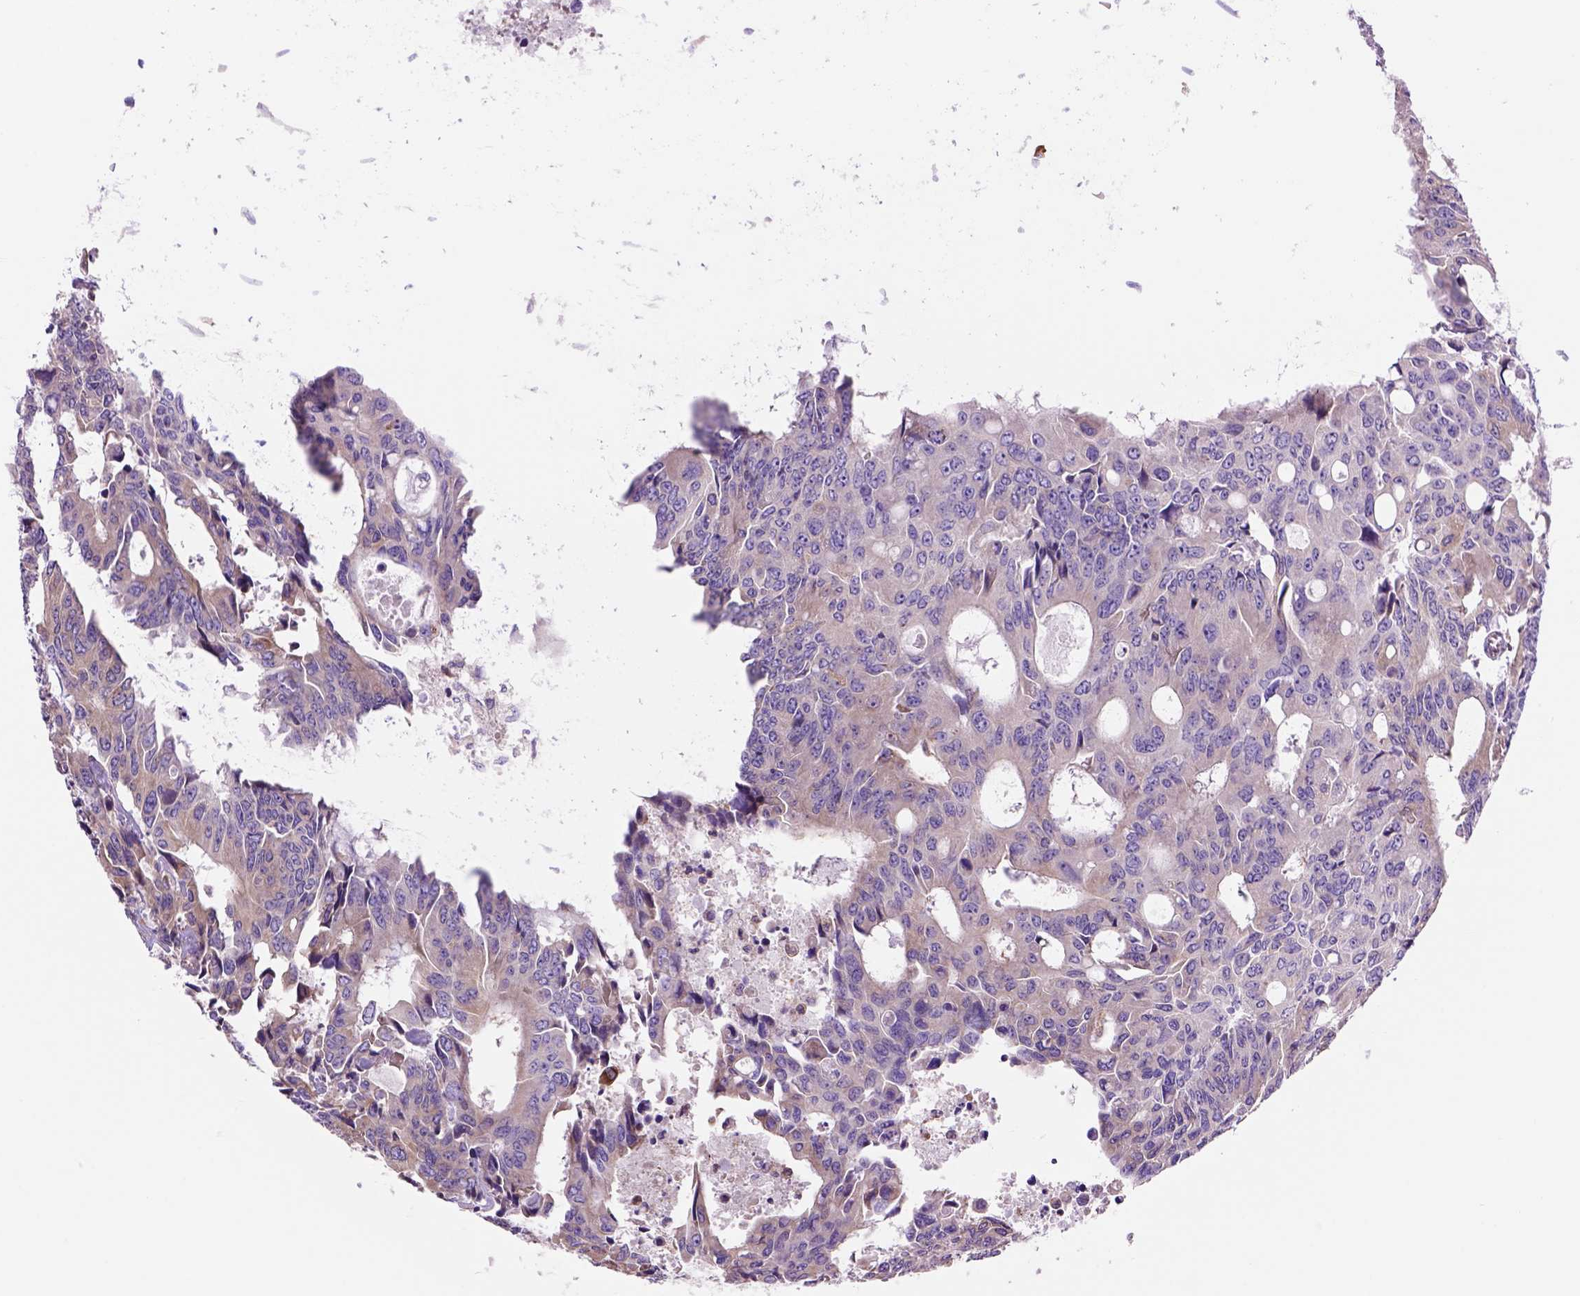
{"staining": {"intensity": "weak", "quantity": ">75%", "location": "cytoplasmic/membranous"}, "tissue": "colorectal cancer", "cell_type": "Tumor cells", "image_type": "cancer", "snomed": [{"axis": "morphology", "description": "Adenocarcinoma, NOS"}, {"axis": "topography", "description": "Rectum"}], "caption": "Tumor cells show low levels of weak cytoplasmic/membranous expression in about >75% of cells in colorectal adenocarcinoma. The protein of interest is stained brown, and the nuclei are stained in blue (DAB (3,3'-diaminobenzidine) IHC with brightfield microscopy, high magnification).", "gene": "PIAS3", "patient": {"sex": "male", "age": 76}}